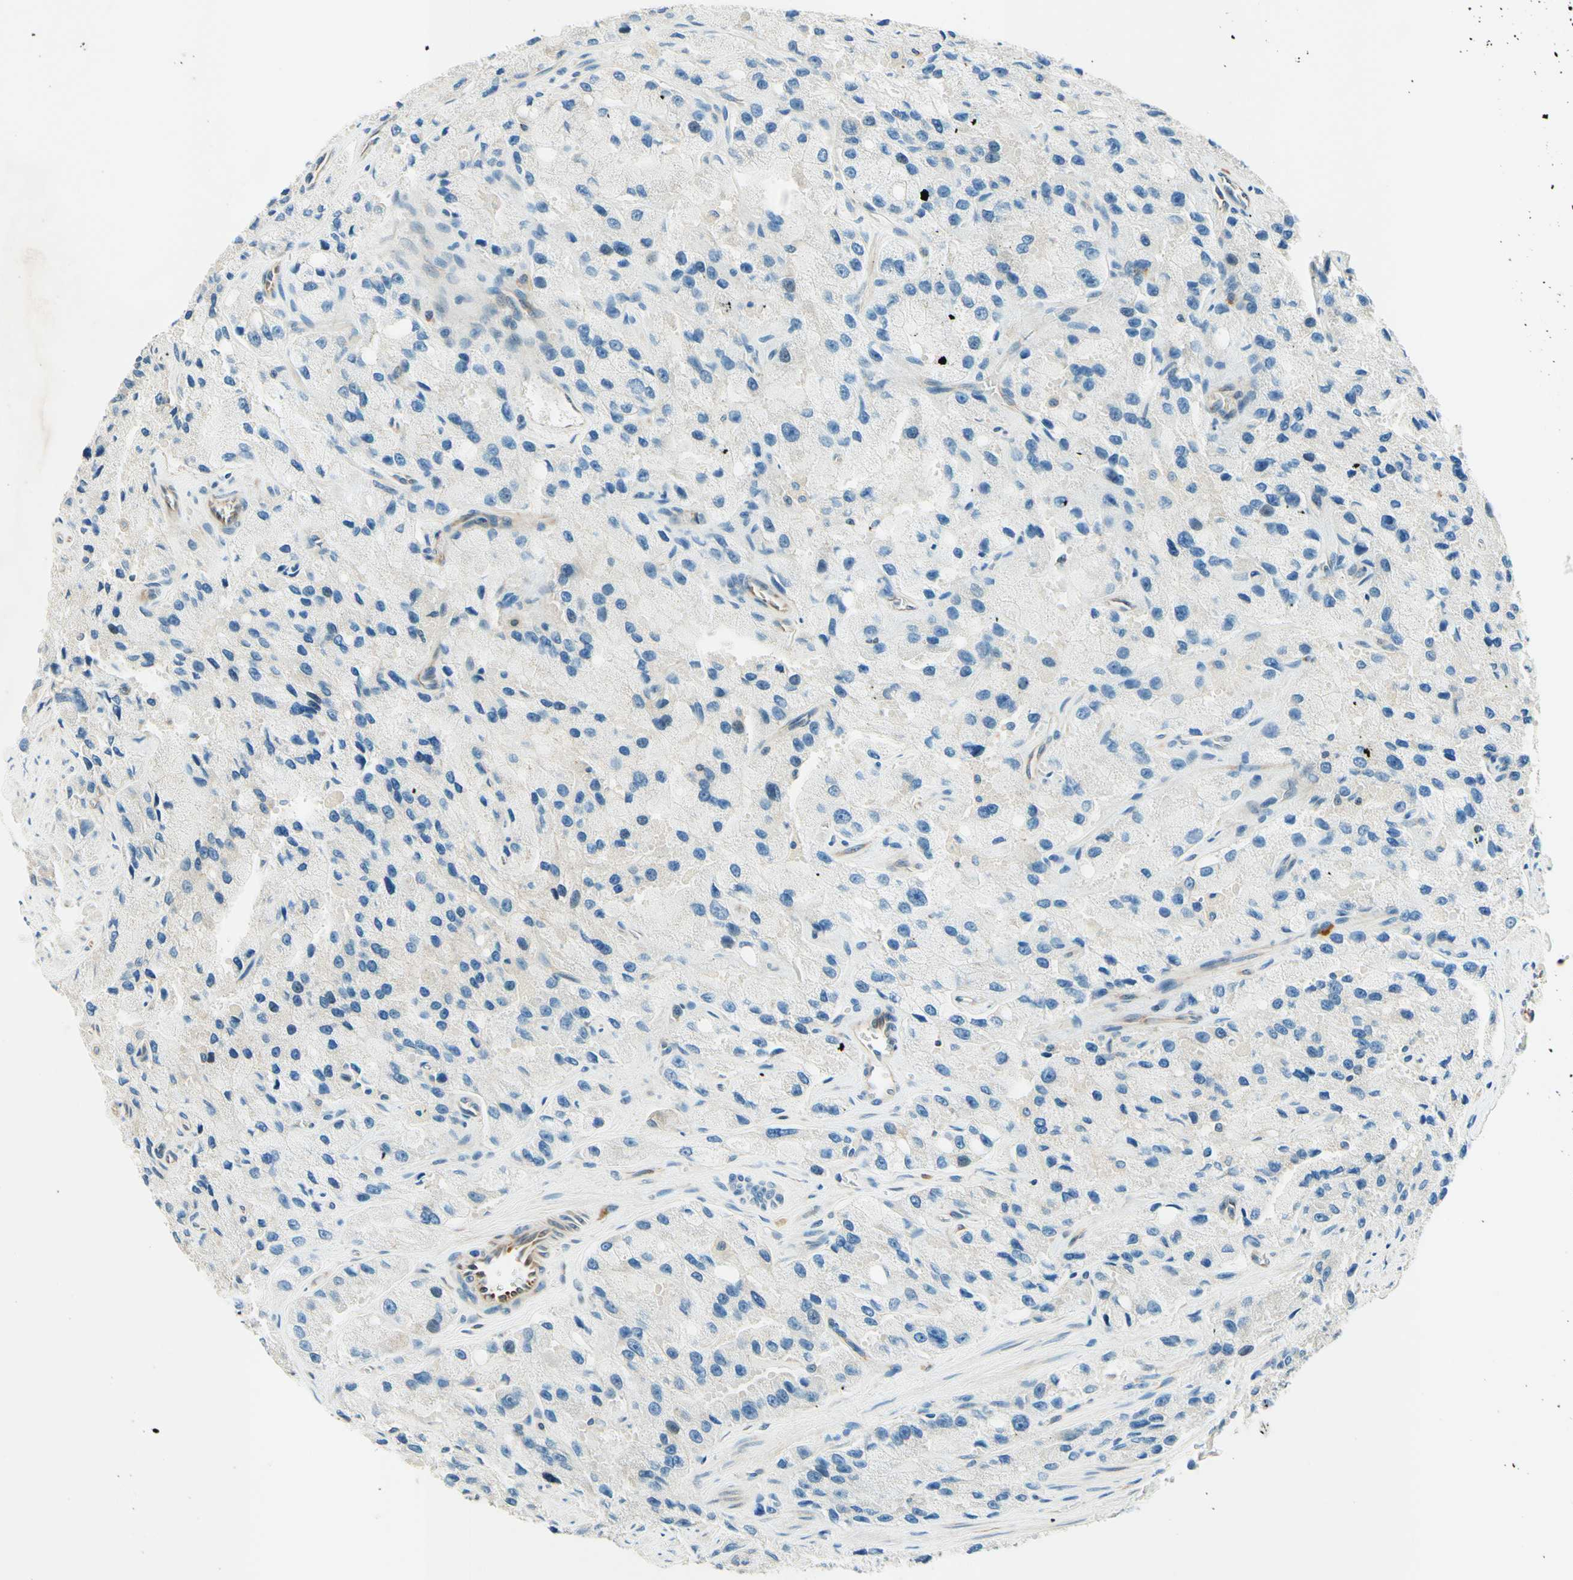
{"staining": {"intensity": "negative", "quantity": "none", "location": "none"}, "tissue": "prostate cancer", "cell_type": "Tumor cells", "image_type": "cancer", "snomed": [{"axis": "morphology", "description": "Adenocarcinoma, High grade"}, {"axis": "topography", "description": "Prostate"}], "caption": "This is an immunohistochemistry (IHC) histopathology image of human adenocarcinoma (high-grade) (prostate). There is no expression in tumor cells.", "gene": "TAOK2", "patient": {"sex": "male", "age": 58}}